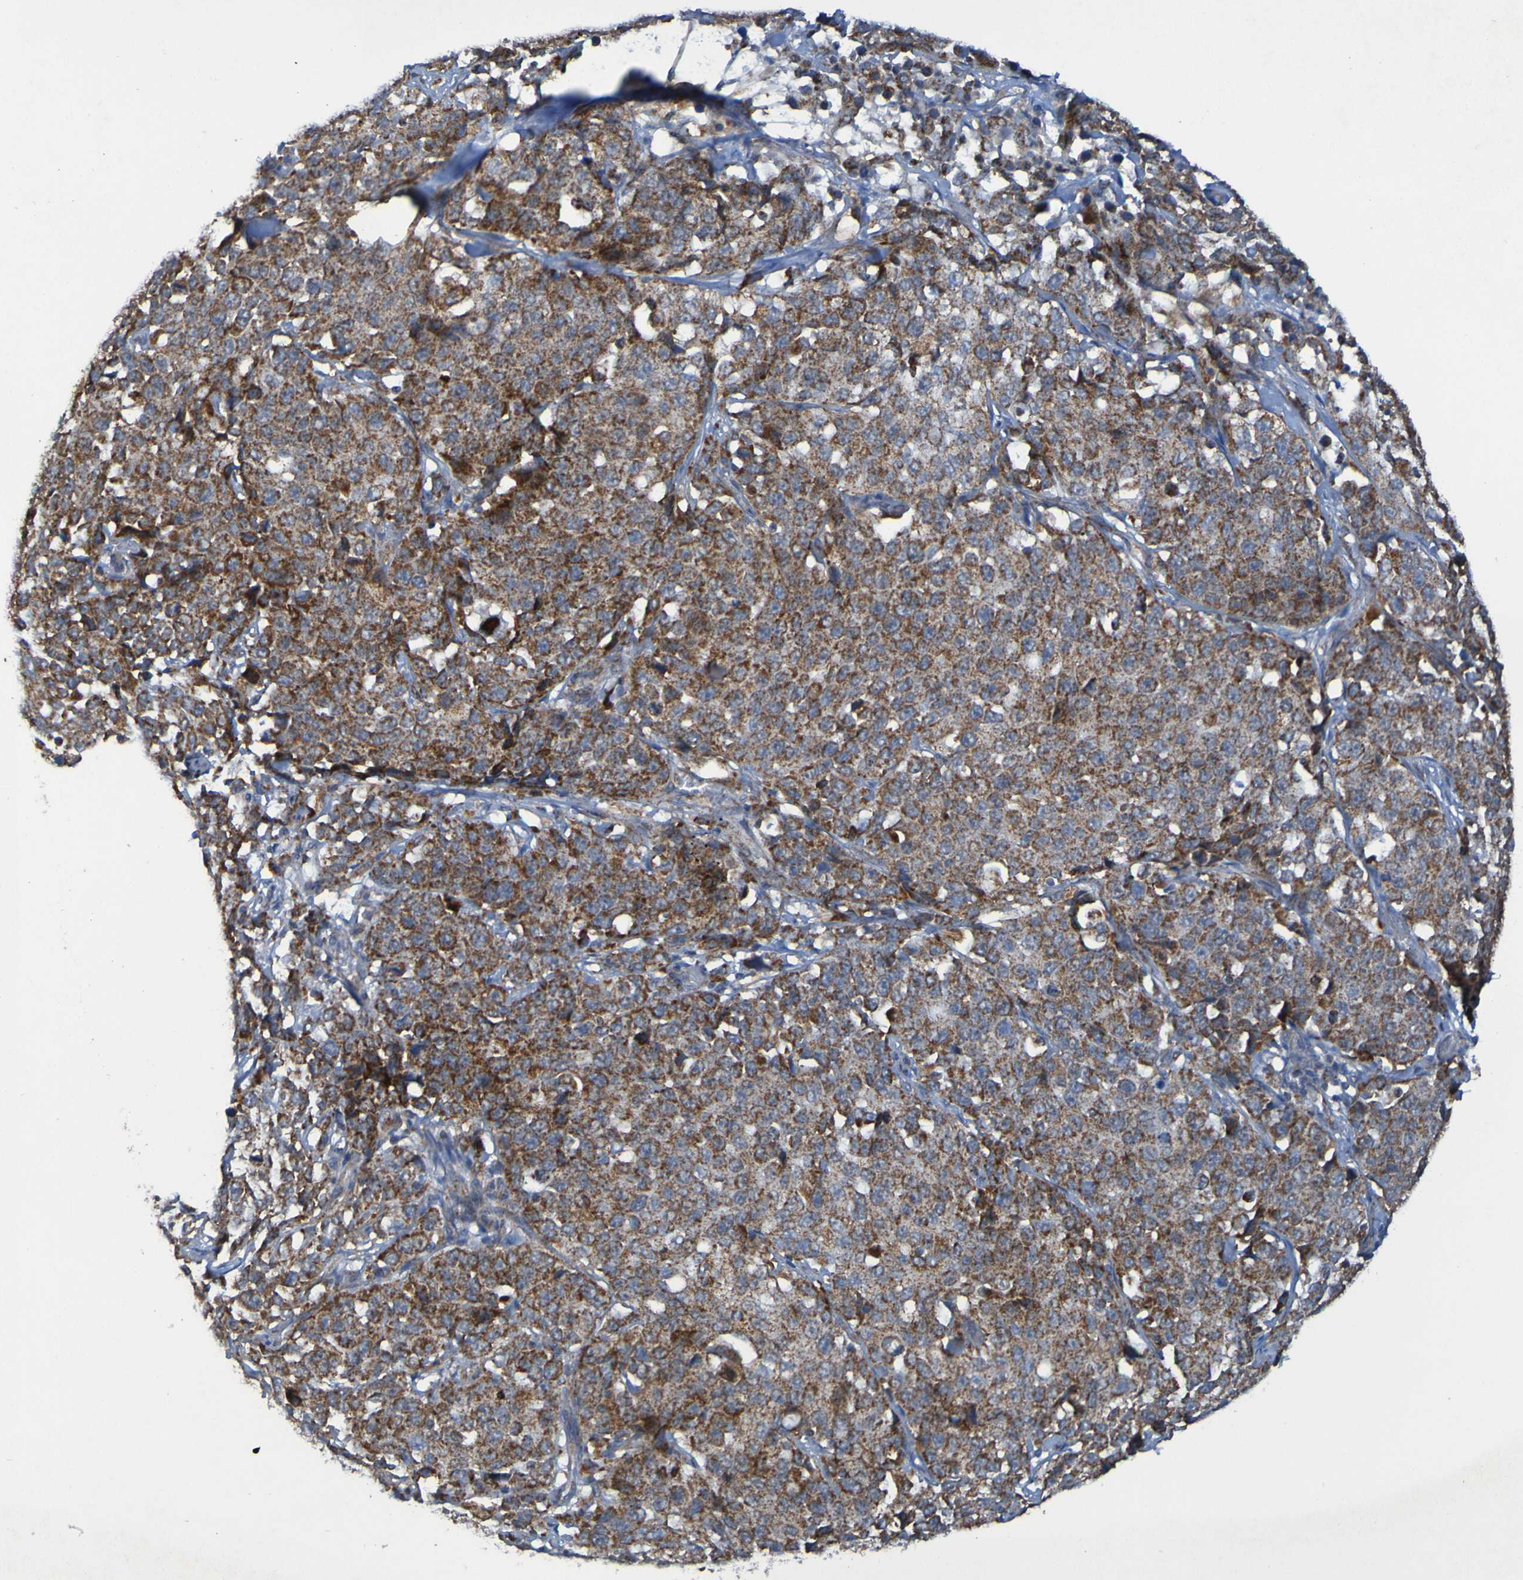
{"staining": {"intensity": "moderate", "quantity": ">75%", "location": "cytoplasmic/membranous"}, "tissue": "stomach cancer", "cell_type": "Tumor cells", "image_type": "cancer", "snomed": [{"axis": "morphology", "description": "Normal tissue, NOS"}, {"axis": "morphology", "description": "Adenocarcinoma, NOS"}, {"axis": "topography", "description": "Stomach"}], "caption": "High-magnification brightfield microscopy of stomach cancer (adenocarcinoma) stained with DAB (brown) and counterstained with hematoxylin (blue). tumor cells exhibit moderate cytoplasmic/membranous positivity is identified in about>75% of cells. (Brightfield microscopy of DAB IHC at high magnification).", "gene": "CCDC51", "patient": {"sex": "male", "age": 48}}